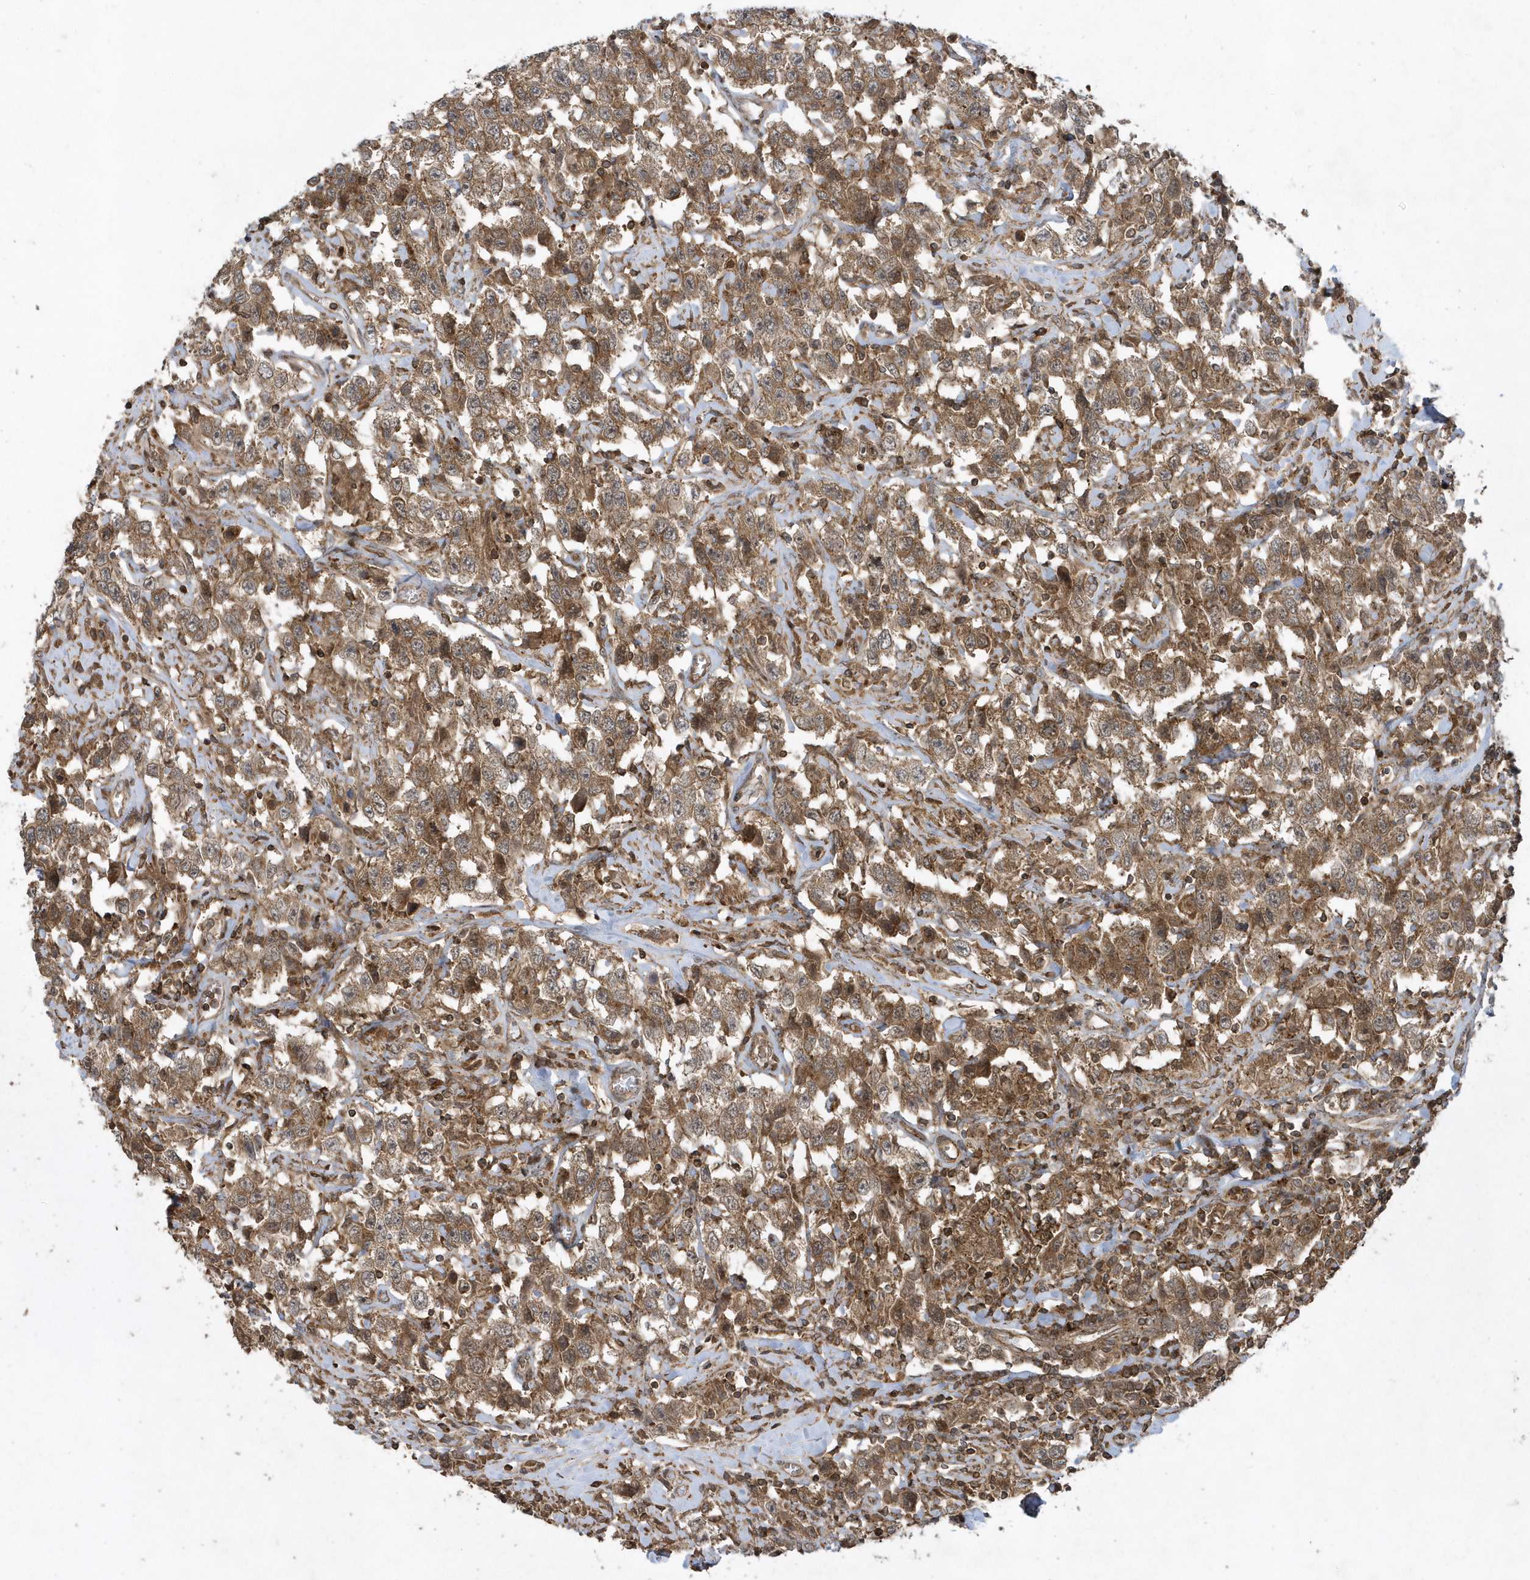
{"staining": {"intensity": "moderate", "quantity": ">75%", "location": "cytoplasmic/membranous"}, "tissue": "testis cancer", "cell_type": "Tumor cells", "image_type": "cancer", "snomed": [{"axis": "morphology", "description": "Seminoma, NOS"}, {"axis": "topography", "description": "Testis"}], "caption": "Testis seminoma tissue exhibits moderate cytoplasmic/membranous expression in approximately >75% of tumor cells, visualized by immunohistochemistry.", "gene": "STAMBP", "patient": {"sex": "male", "age": 41}}